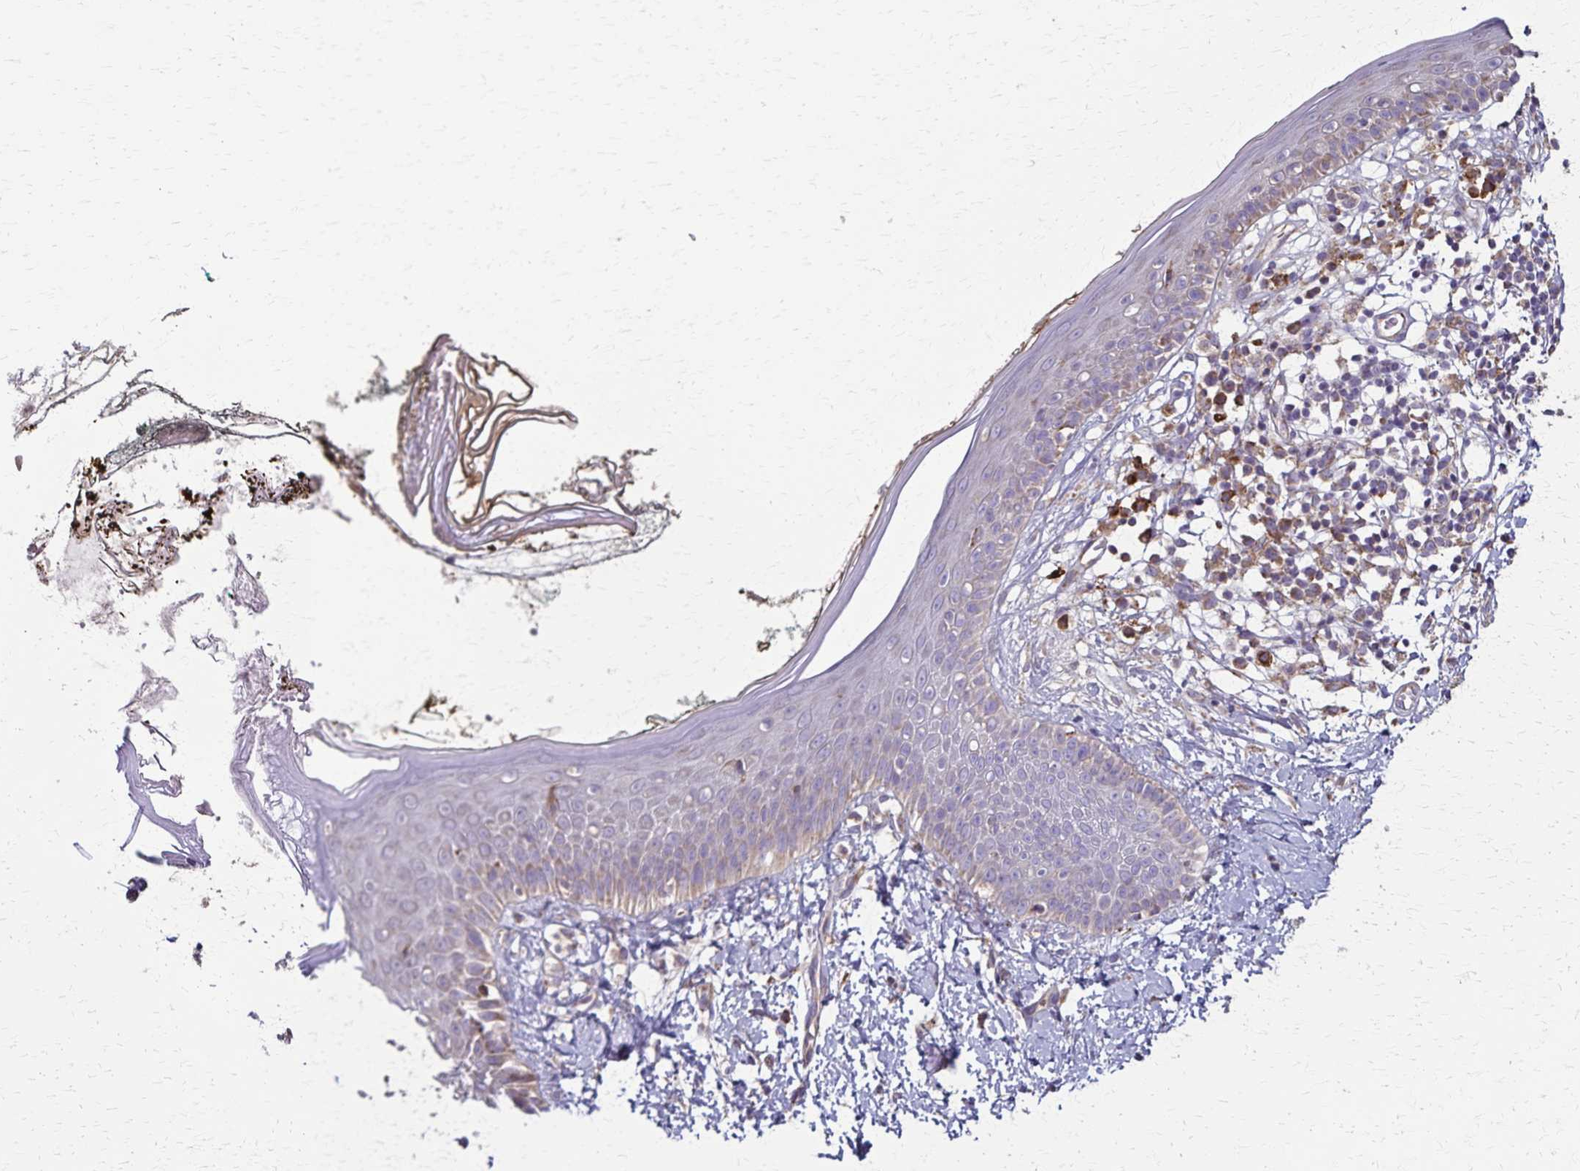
{"staining": {"intensity": "negative", "quantity": "none", "location": "none"}, "tissue": "skin", "cell_type": "Fibroblasts", "image_type": "normal", "snomed": [{"axis": "morphology", "description": "Normal tissue, NOS"}, {"axis": "topography", "description": "Skin"}], "caption": "This is a image of IHC staining of normal skin, which shows no positivity in fibroblasts.", "gene": "RNF10", "patient": {"sex": "female", "age": 34}}